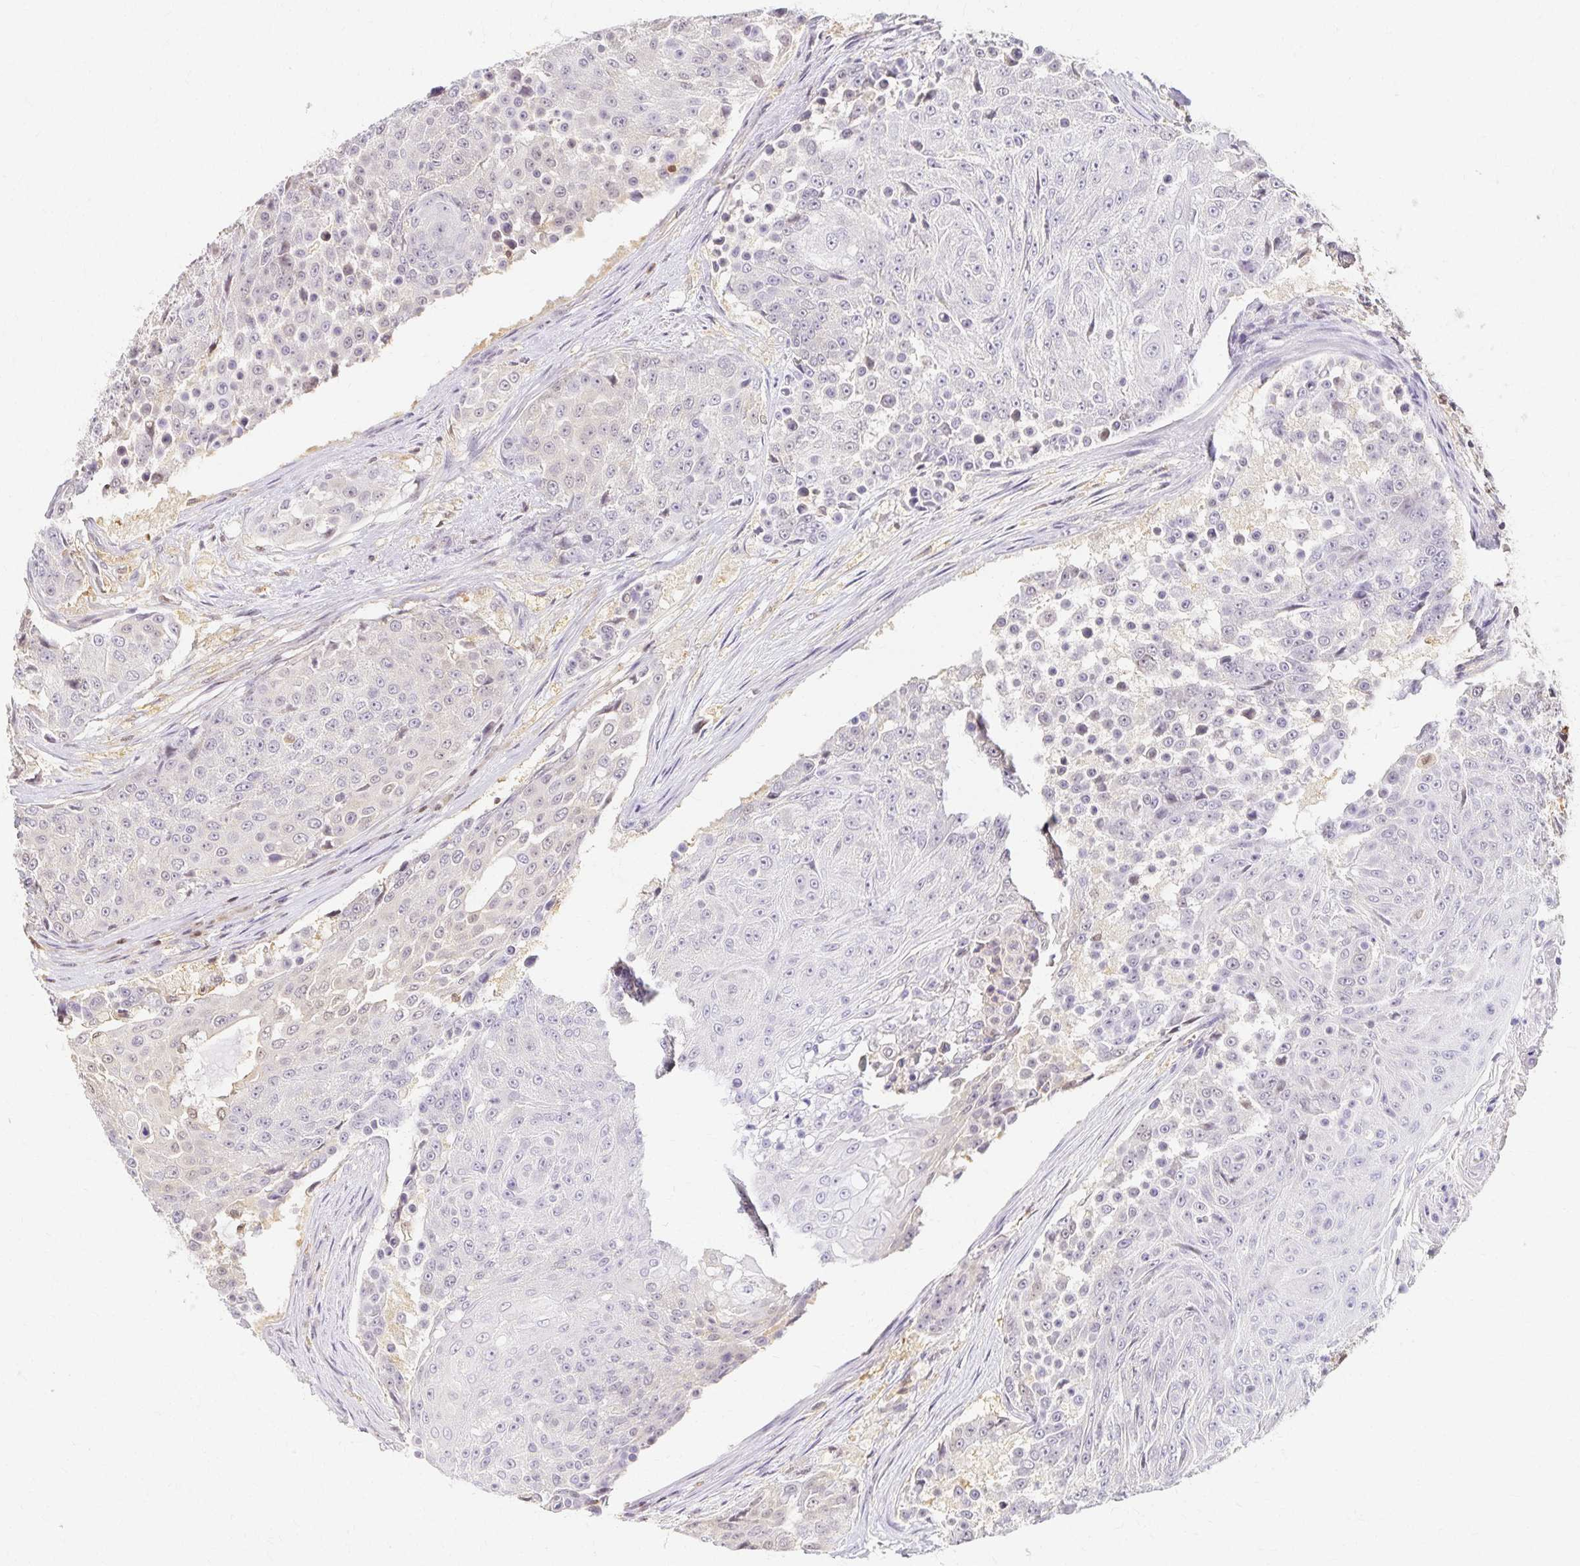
{"staining": {"intensity": "negative", "quantity": "none", "location": "none"}, "tissue": "urothelial cancer", "cell_type": "Tumor cells", "image_type": "cancer", "snomed": [{"axis": "morphology", "description": "Urothelial carcinoma, High grade"}, {"axis": "topography", "description": "Urinary bladder"}], "caption": "Tumor cells show no significant expression in urothelial cancer.", "gene": "AZGP1", "patient": {"sex": "female", "age": 63}}